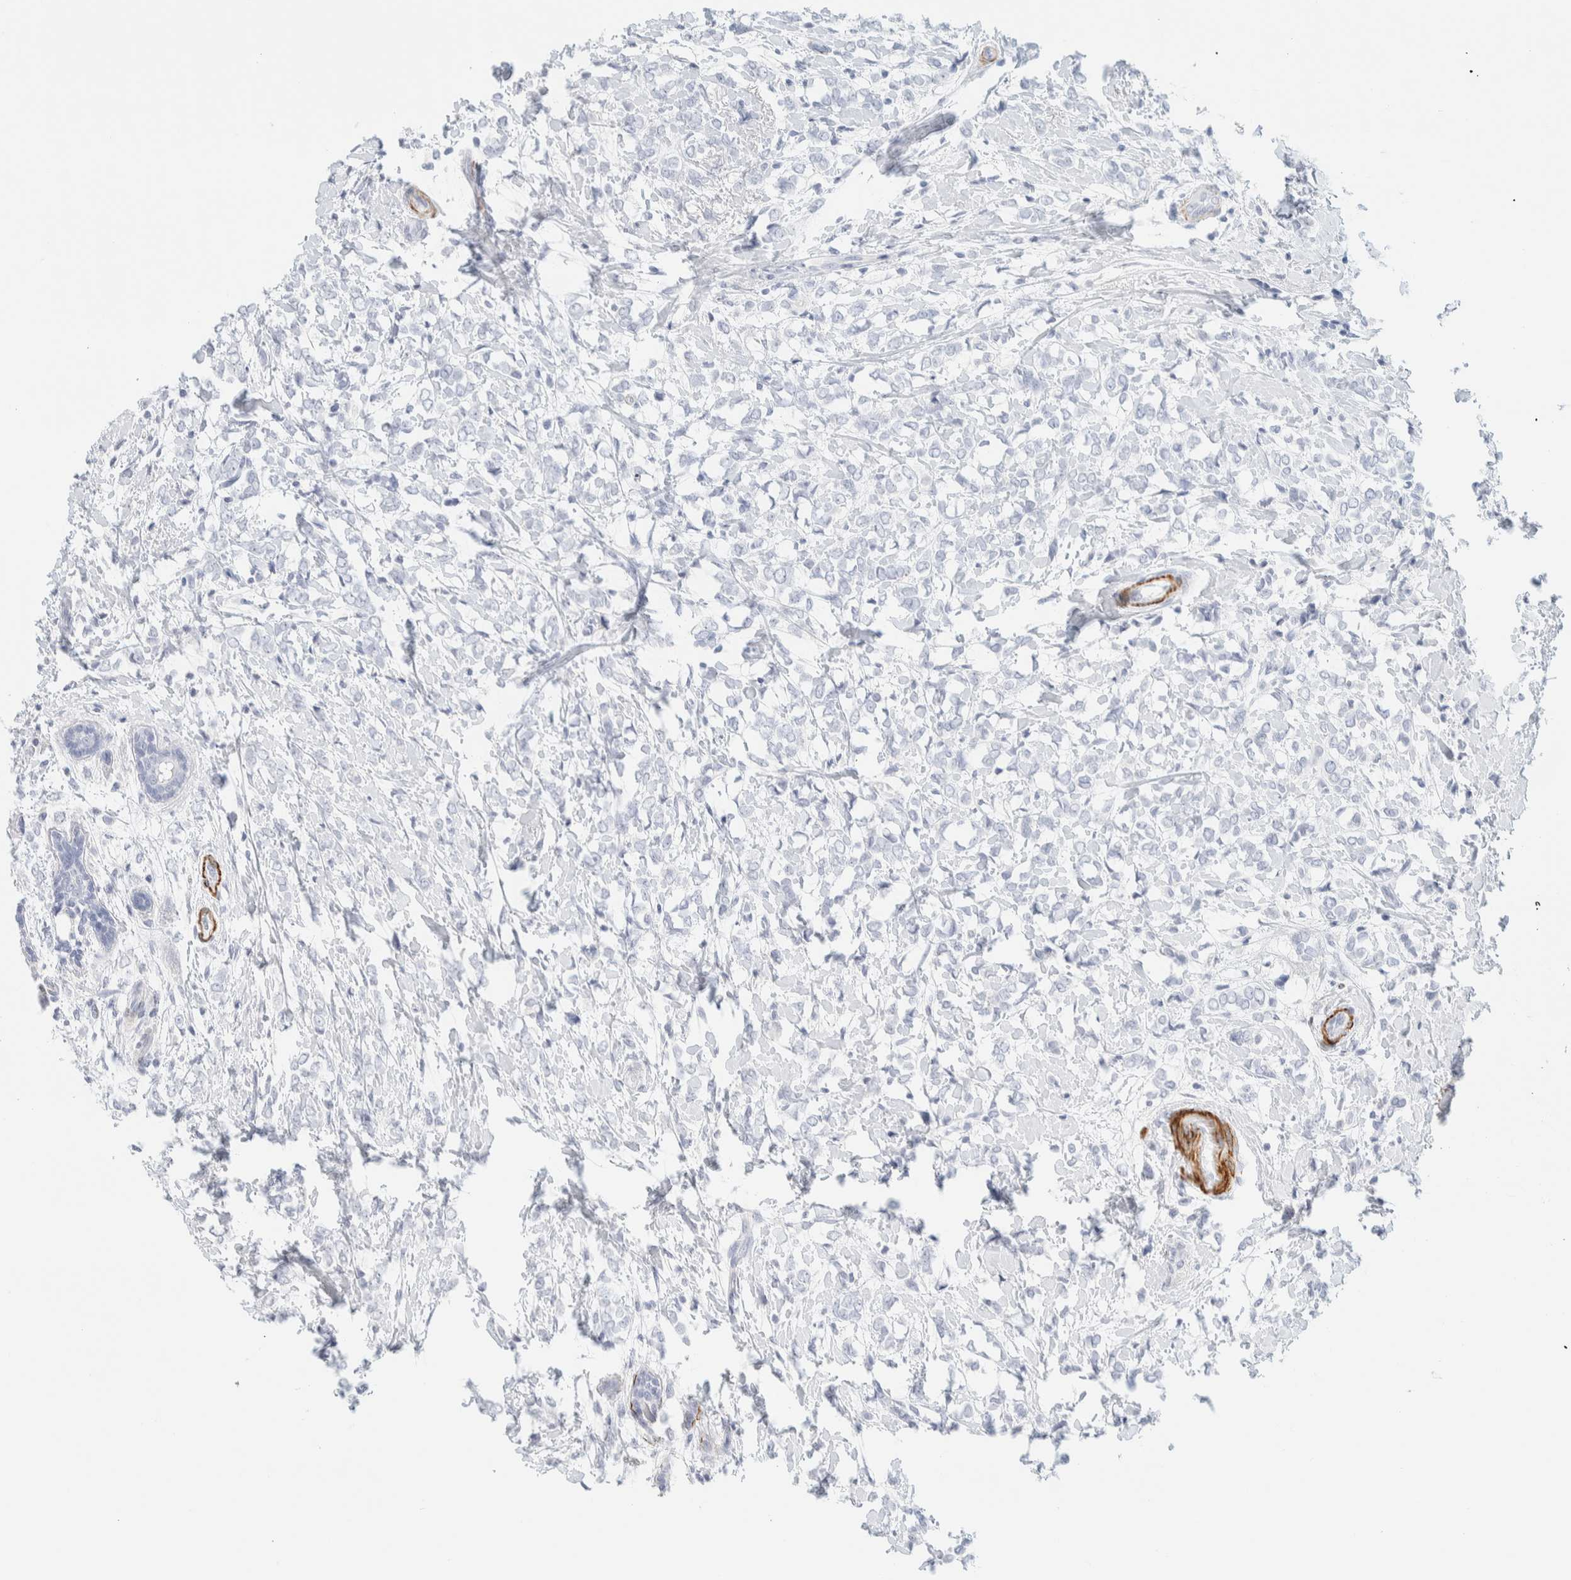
{"staining": {"intensity": "negative", "quantity": "none", "location": "none"}, "tissue": "breast cancer", "cell_type": "Tumor cells", "image_type": "cancer", "snomed": [{"axis": "morphology", "description": "Normal tissue, NOS"}, {"axis": "morphology", "description": "Lobular carcinoma"}, {"axis": "topography", "description": "Breast"}], "caption": "This is a image of immunohistochemistry staining of lobular carcinoma (breast), which shows no positivity in tumor cells.", "gene": "AFMID", "patient": {"sex": "female", "age": 47}}